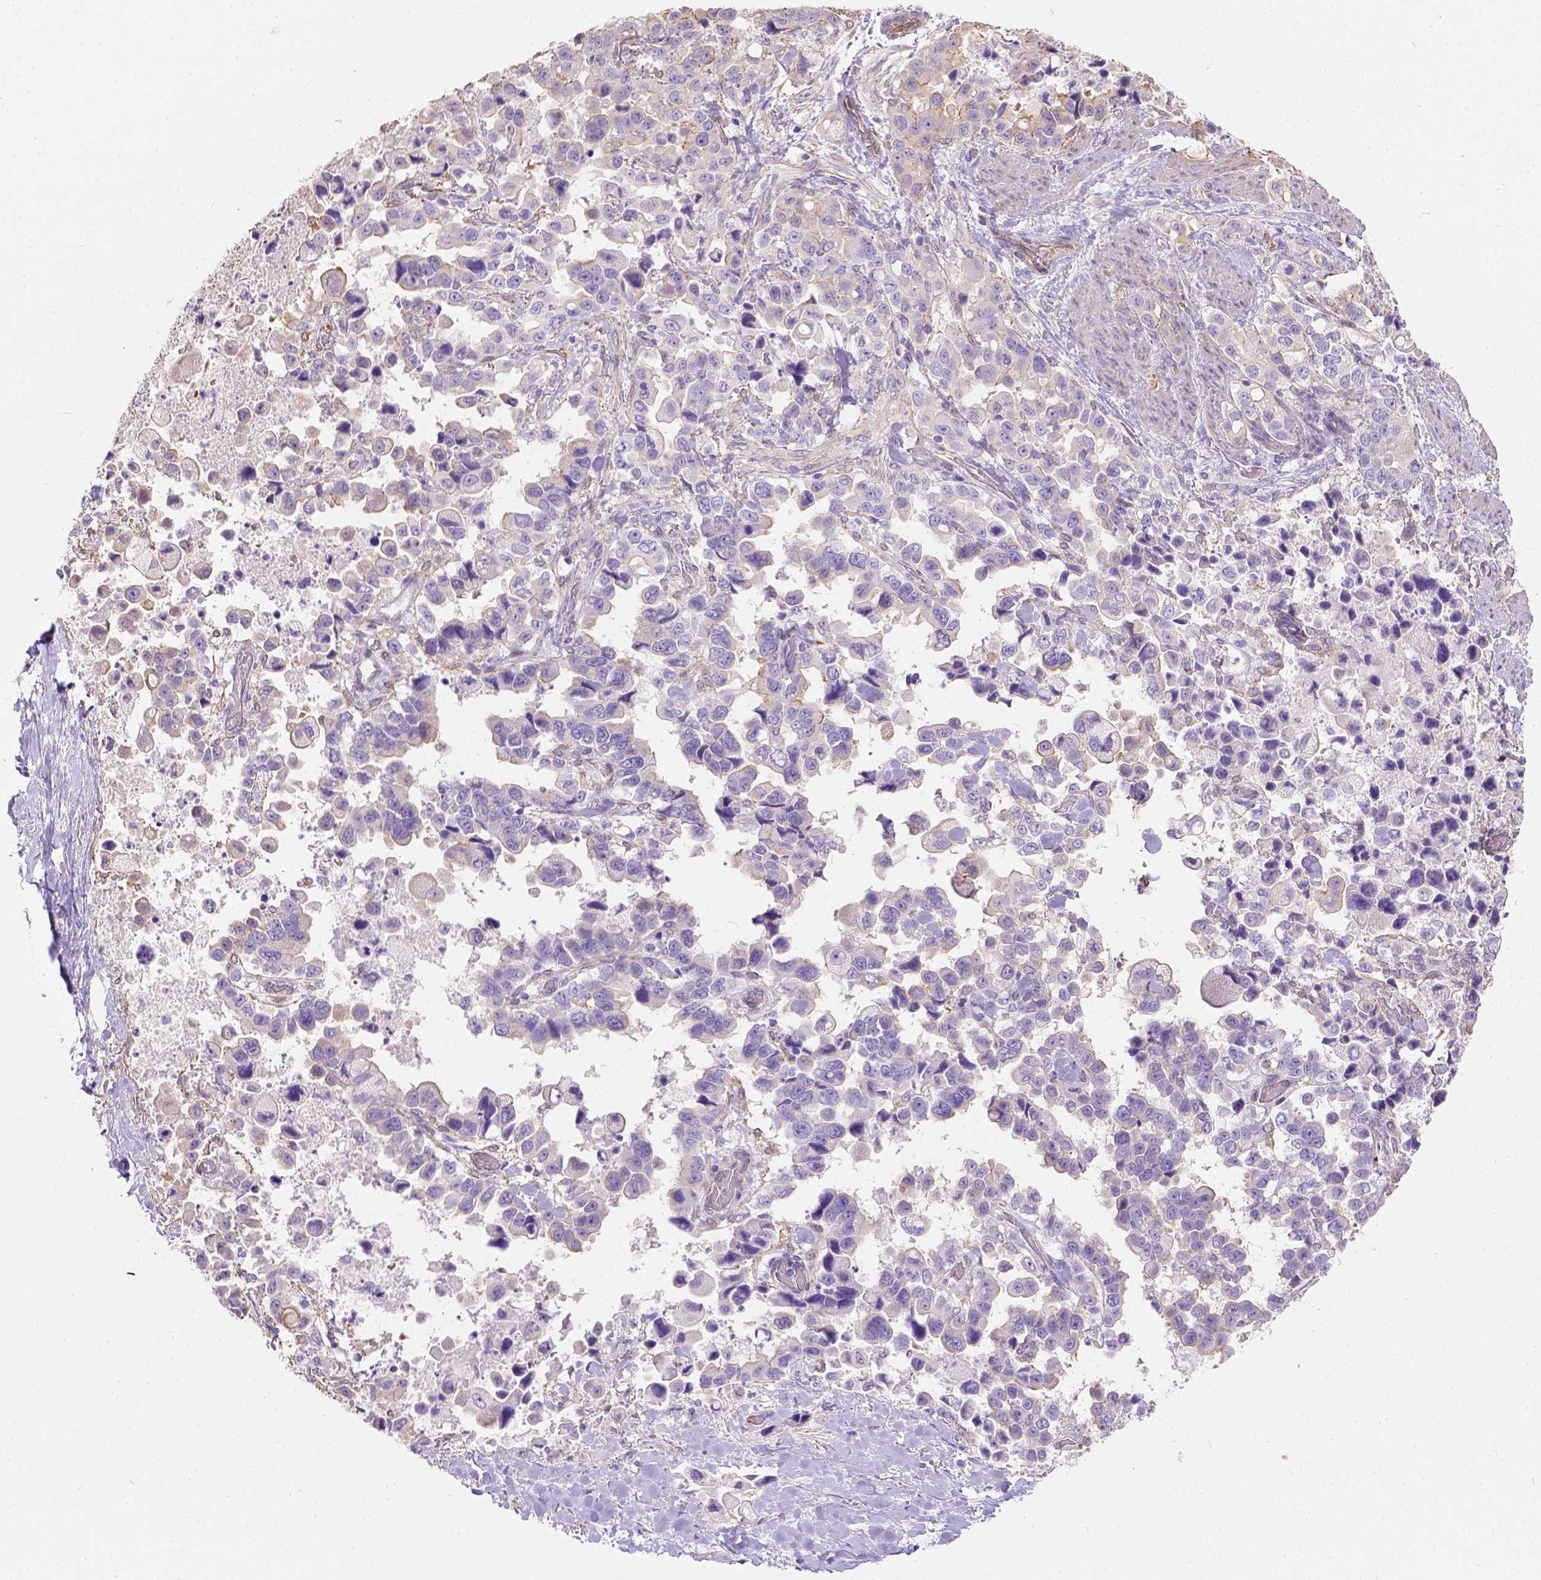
{"staining": {"intensity": "moderate", "quantity": "<25%", "location": "cytoplasmic/membranous"}, "tissue": "stomach cancer", "cell_type": "Tumor cells", "image_type": "cancer", "snomed": [{"axis": "morphology", "description": "Adenocarcinoma, NOS"}, {"axis": "topography", "description": "Stomach"}], "caption": "Moderate cytoplasmic/membranous expression is appreciated in about <25% of tumor cells in adenocarcinoma (stomach).", "gene": "PHF7", "patient": {"sex": "male", "age": 59}}